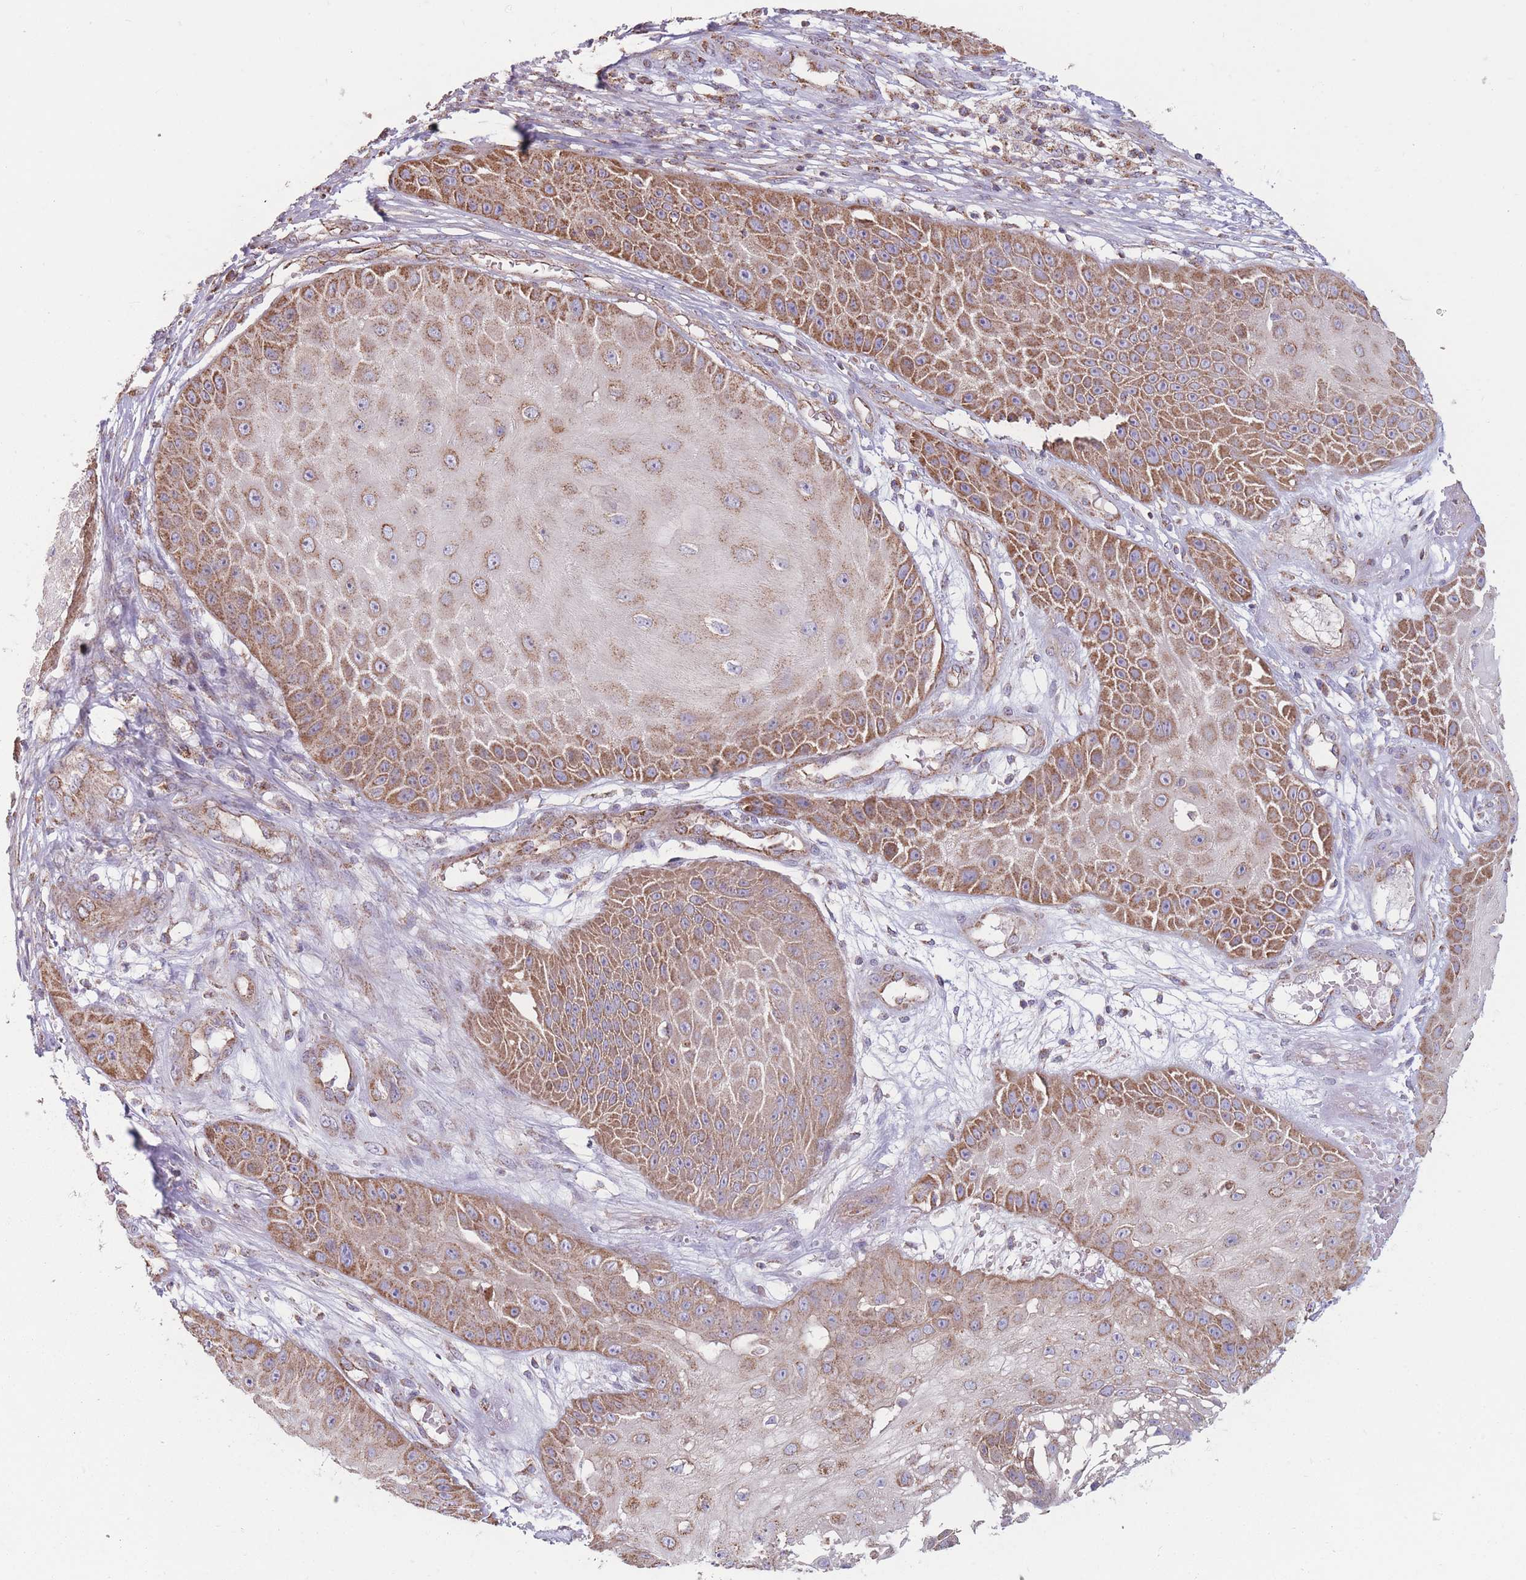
{"staining": {"intensity": "moderate", "quantity": ">75%", "location": "cytoplasmic/membranous"}, "tissue": "skin cancer", "cell_type": "Tumor cells", "image_type": "cancer", "snomed": [{"axis": "morphology", "description": "Squamous cell carcinoma, NOS"}, {"axis": "topography", "description": "Skin"}], "caption": "Skin squamous cell carcinoma stained with a protein marker exhibits moderate staining in tumor cells.", "gene": "KIF16B", "patient": {"sex": "male", "age": 70}}